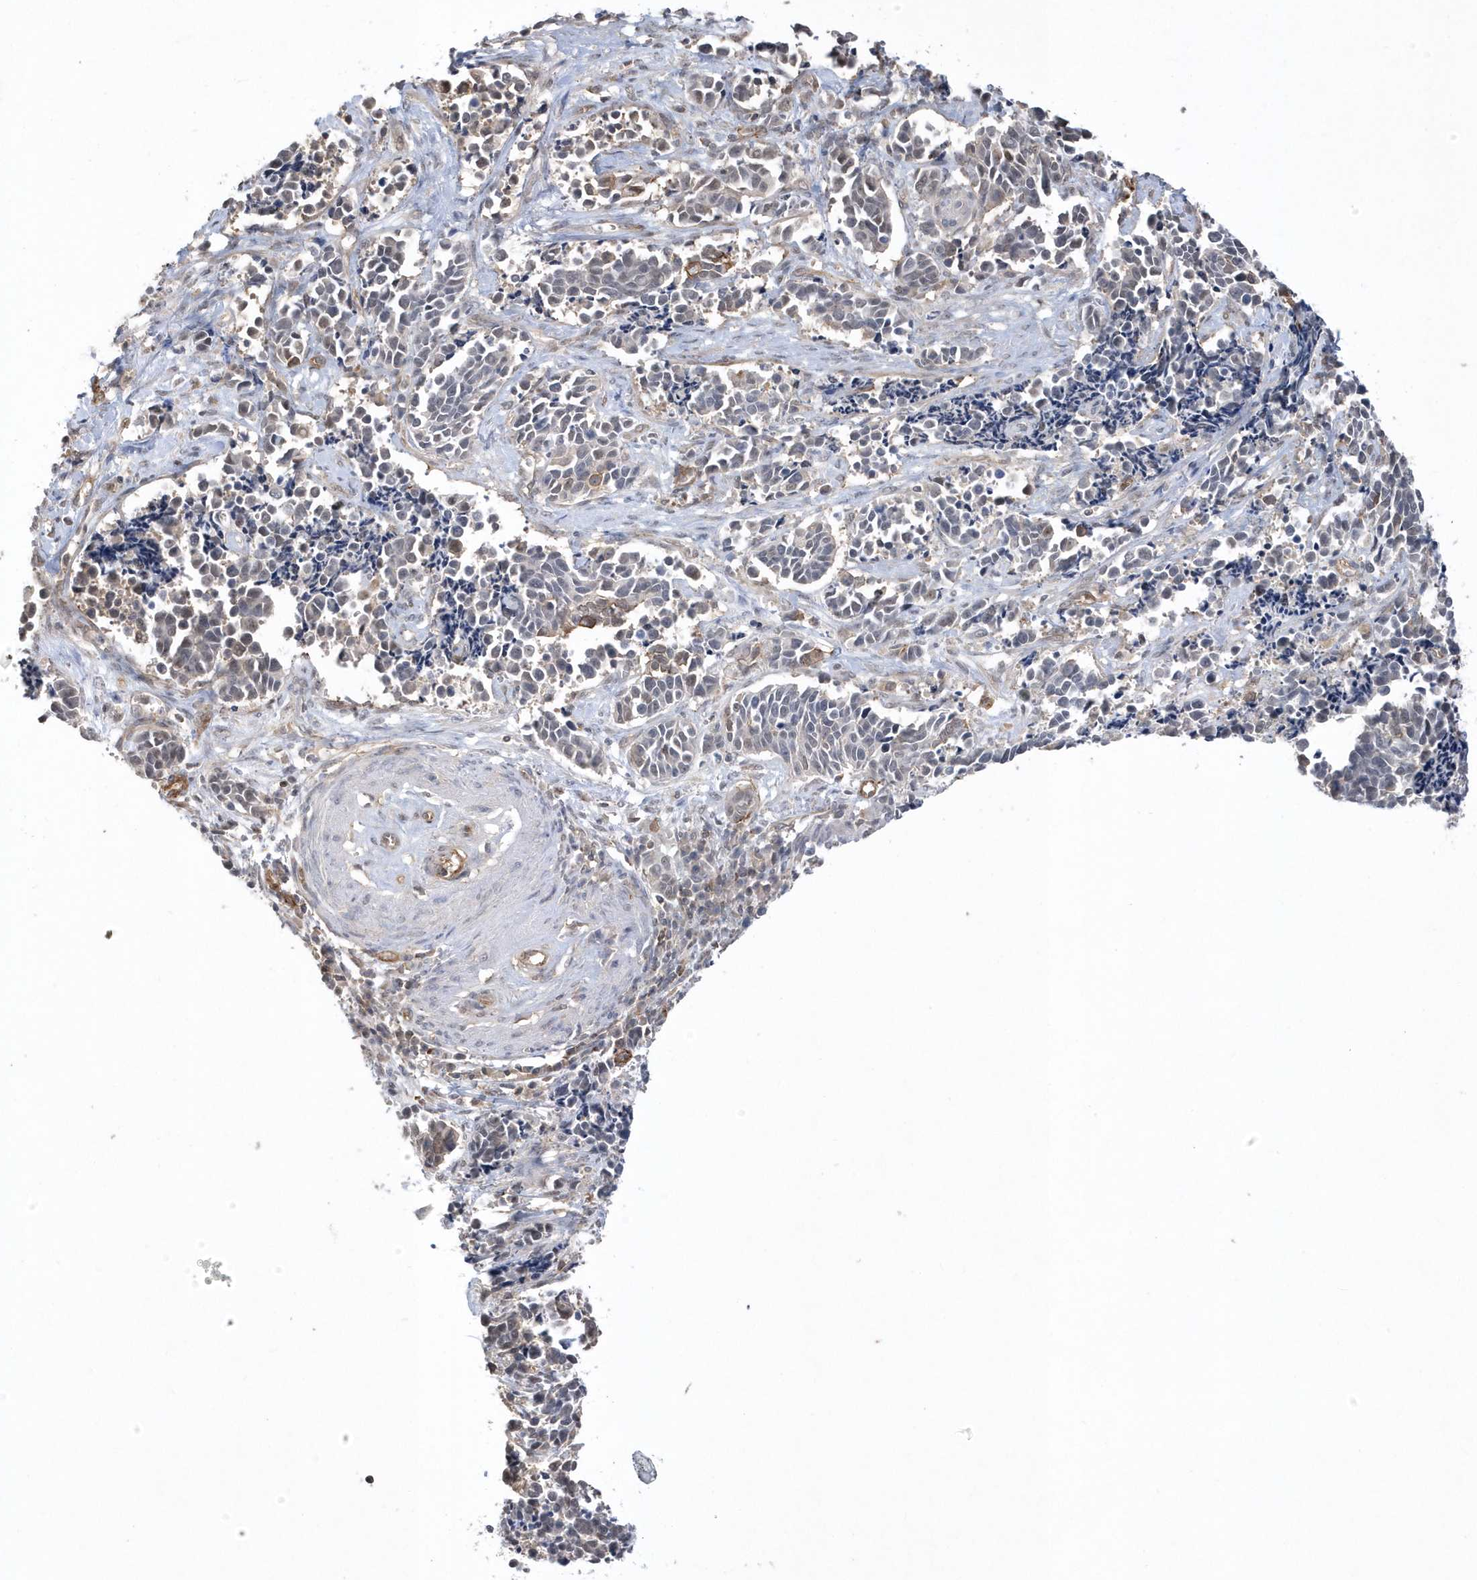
{"staining": {"intensity": "moderate", "quantity": "<25%", "location": "cytoplasmic/membranous"}, "tissue": "cervical cancer", "cell_type": "Tumor cells", "image_type": "cancer", "snomed": [{"axis": "morphology", "description": "Normal tissue, NOS"}, {"axis": "morphology", "description": "Squamous cell carcinoma, NOS"}, {"axis": "topography", "description": "Cervix"}], "caption": "Brown immunohistochemical staining in cervical squamous cell carcinoma demonstrates moderate cytoplasmic/membranous expression in about <25% of tumor cells.", "gene": "CRIP3", "patient": {"sex": "female", "age": 35}}